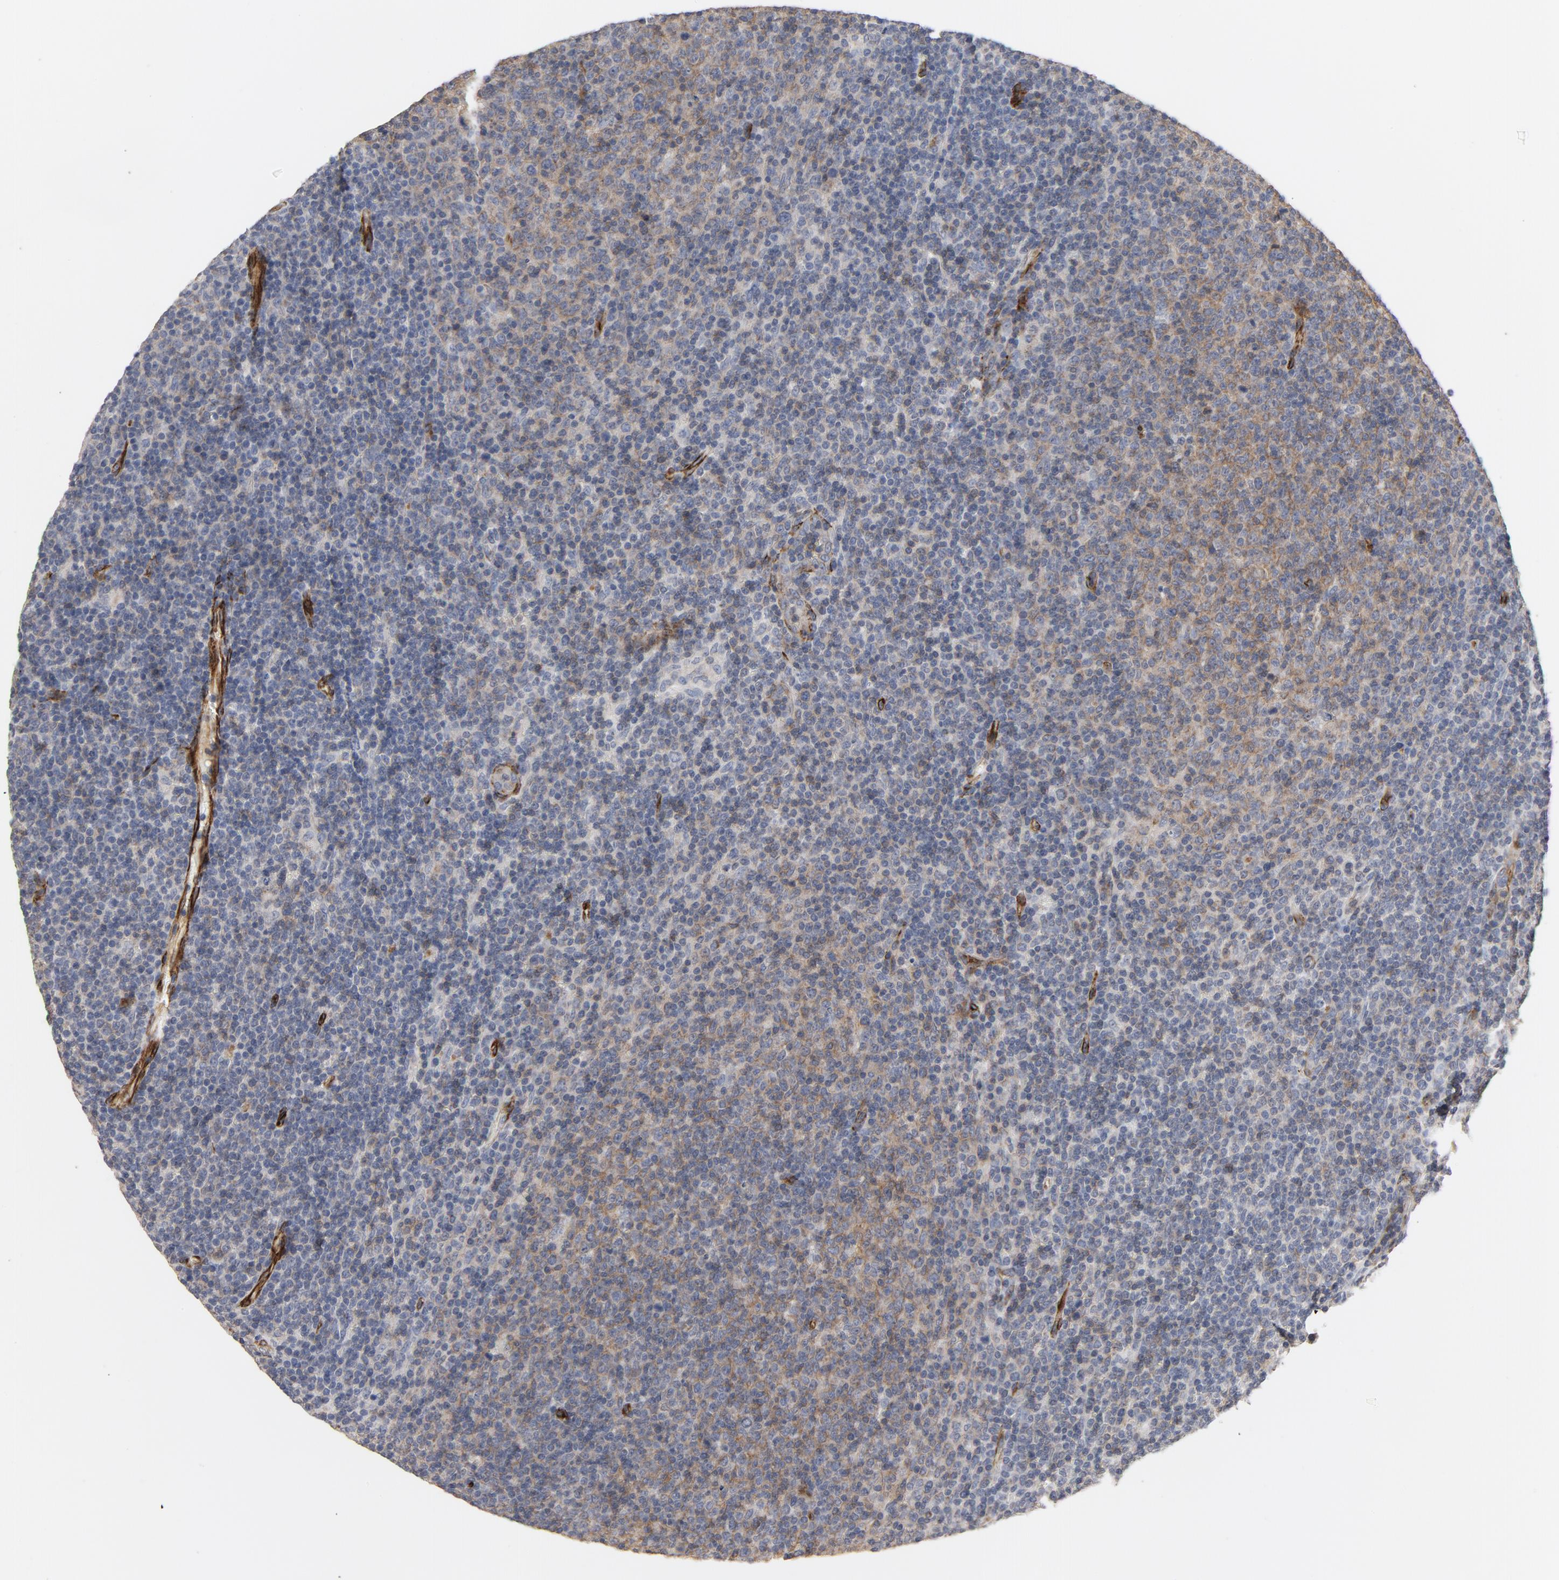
{"staining": {"intensity": "weak", "quantity": "25%-75%", "location": "cytoplasmic/membranous"}, "tissue": "lymphoma", "cell_type": "Tumor cells", "image_type": "cancer", "snomed": [{"axis": "morphology", "description": "Malignant lymphoma, non-Hodgkin's type, Low grade"}, {"axis": "topography", "description": "Lymph node"}], "caption": "A brown stain shows weak cytoplasmic/membranous positivity of a protein in human lymphoma tumor cells.", "gene": "GNG2", "patient": {"sex": "male", "age": 70}}